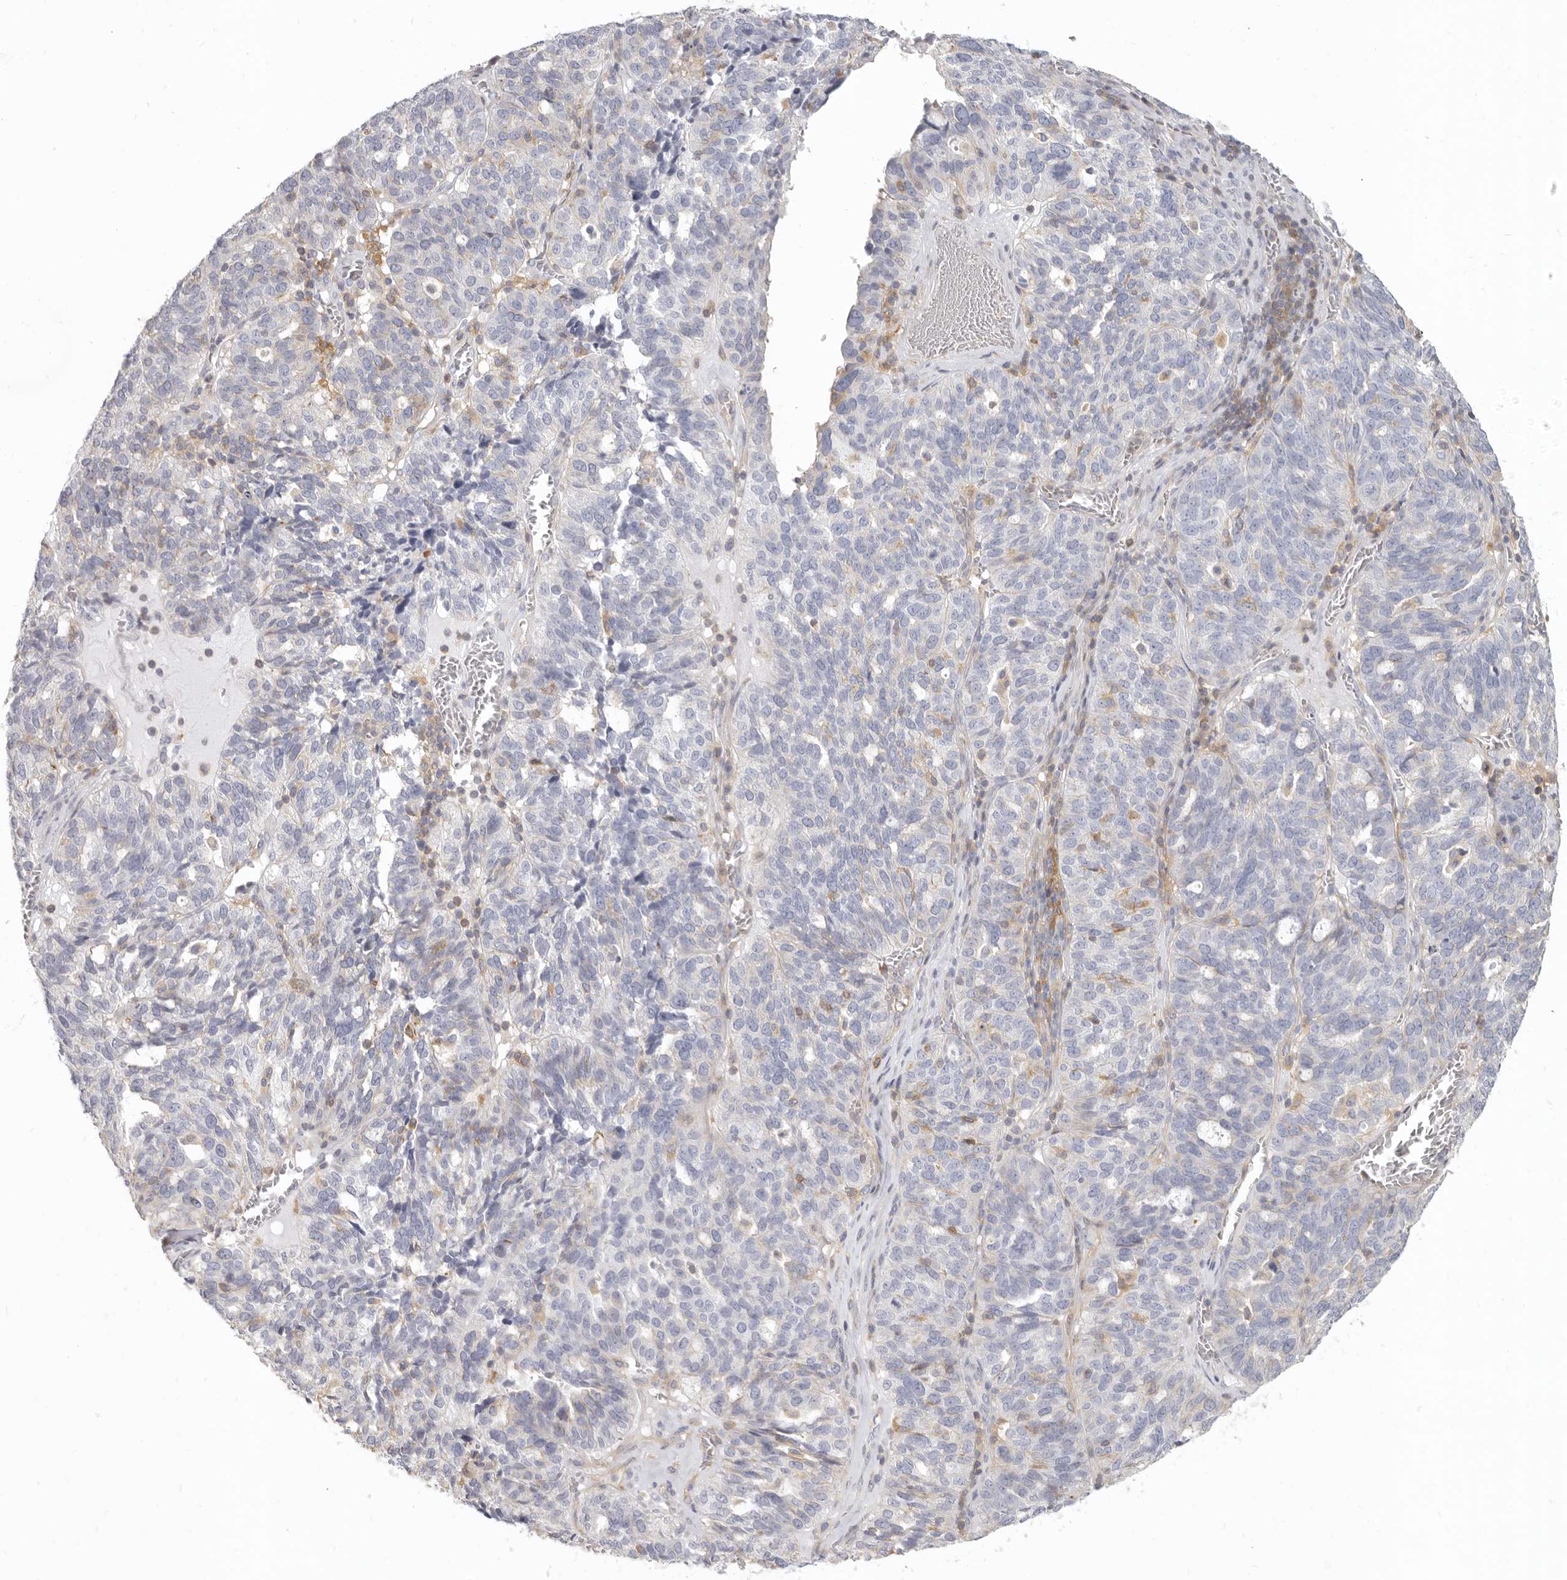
{"staining": {"intensity": "negative", "quantity": "none", "location": "none"}, "tissue": "ovarian cancer", "cell_type": "Tumor cells", "image_type": "cancer", "snomed": [{"axis": "morphology", "description": "Cystadenocarcinoma, serous, NOS"}, {"axis": "topography", "description": "Ovary"}], "caption": "A high-resolution photomicrograph shows immunohistochemistry (IHC) staining of ovarian cancer (serous cystadenocarcinoma), which displays no significant positivity in tumor cells.", "gene": "NIBAN1", "patient": {"sex": "female", "age": 59}}